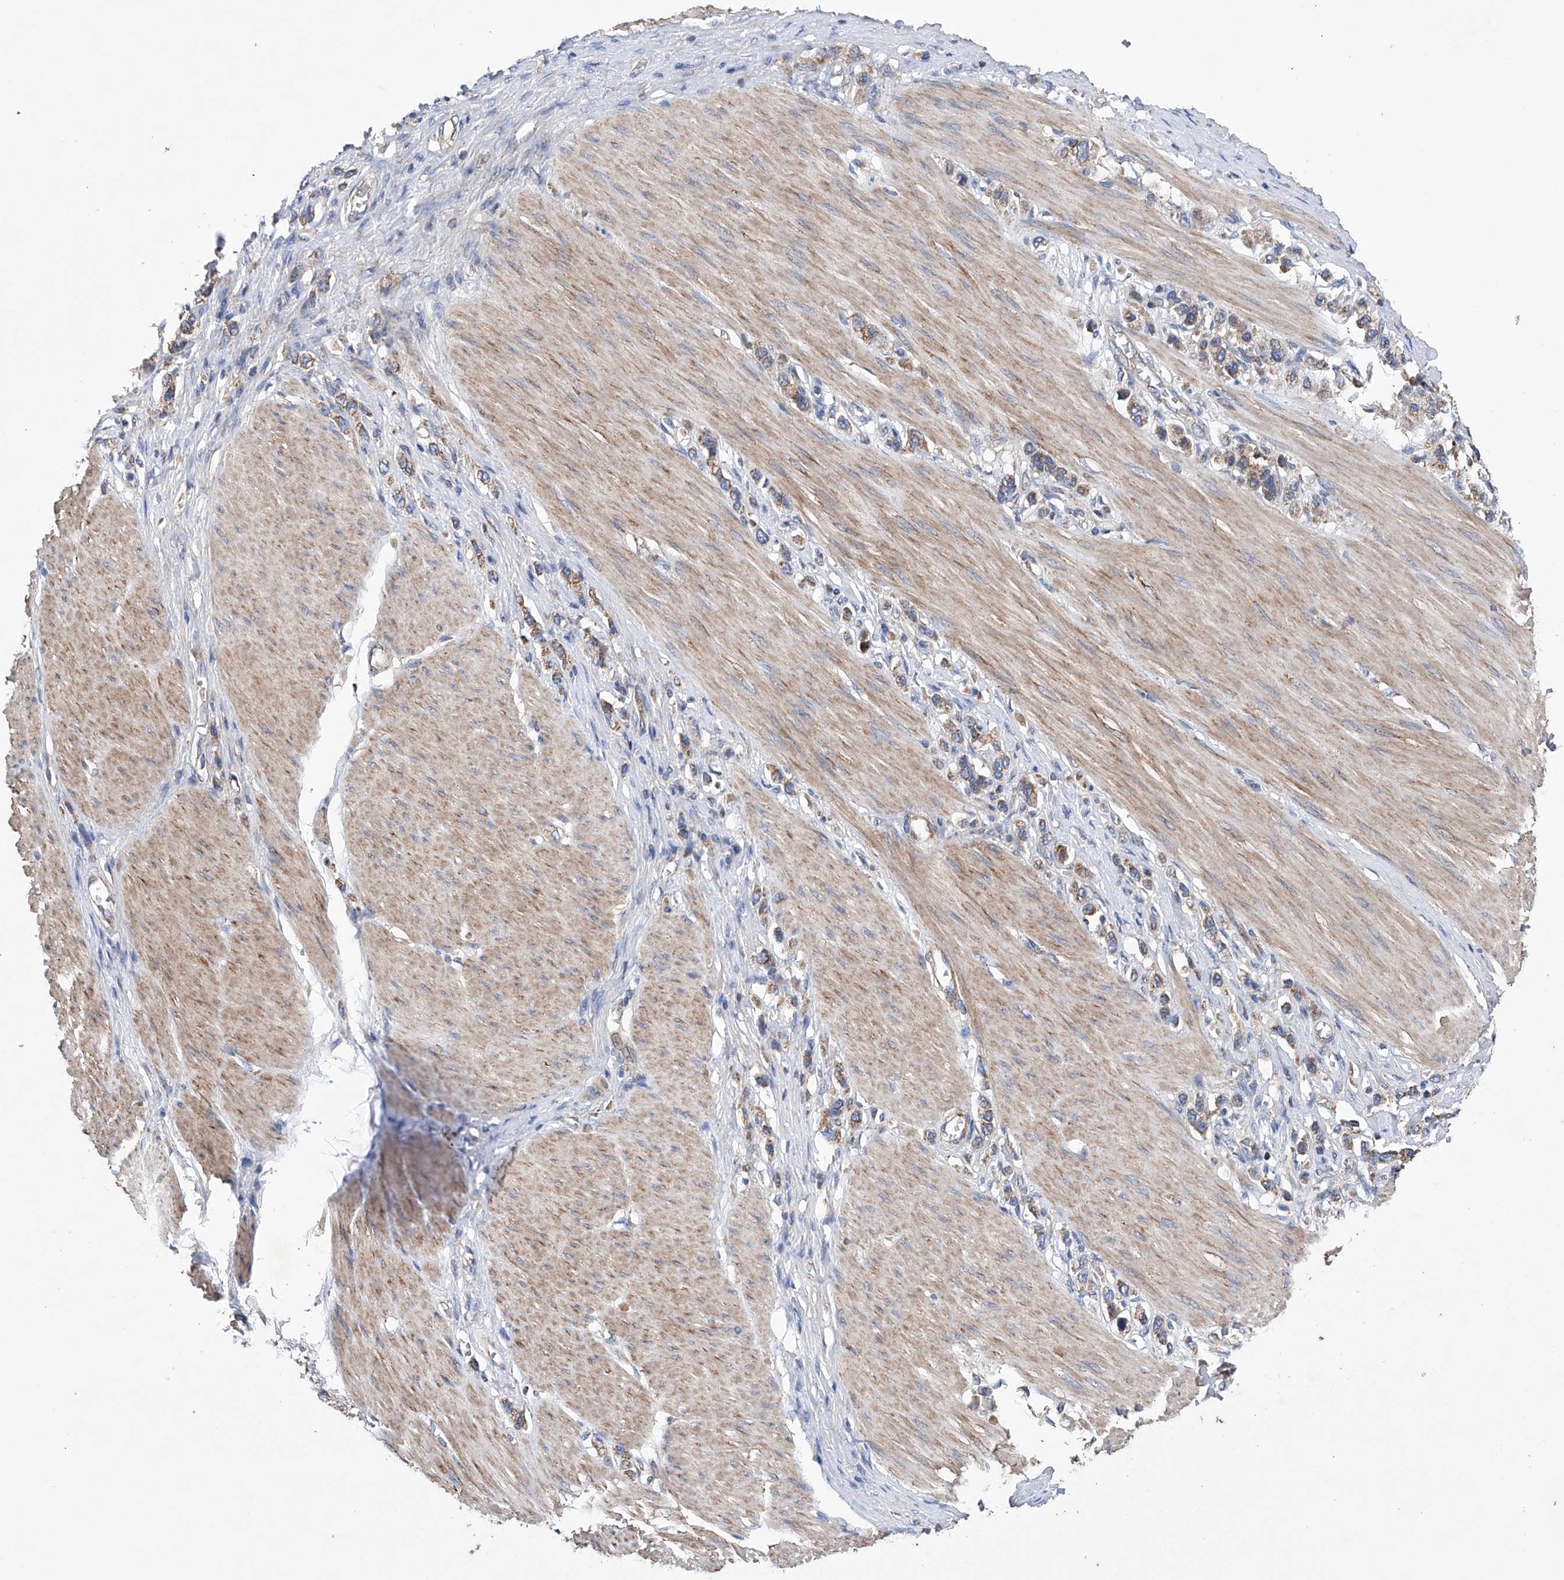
{"staining": {"intensity": "moderate", "quantity": ">75%", "location": "cytoplasmic/membranous"}, "tissue": "stomach cancer", "cell_type": "Tumor cells", "image_type": "cancer", "snomed": [{"axis": "morphology", "description": "Adenocarcinoma, NOS"}, {"axis": "topography", "description": "Stomach"}], "caption": "There is medium levels of moderate cytoplasmic/membranous positivity in tumor cells of stomach adenocarcinoma, as demonstrated by immunohistochemical staining (brown color).", "gene": "EFCAB2", "patient": {"sex": "female", "age": 65}}